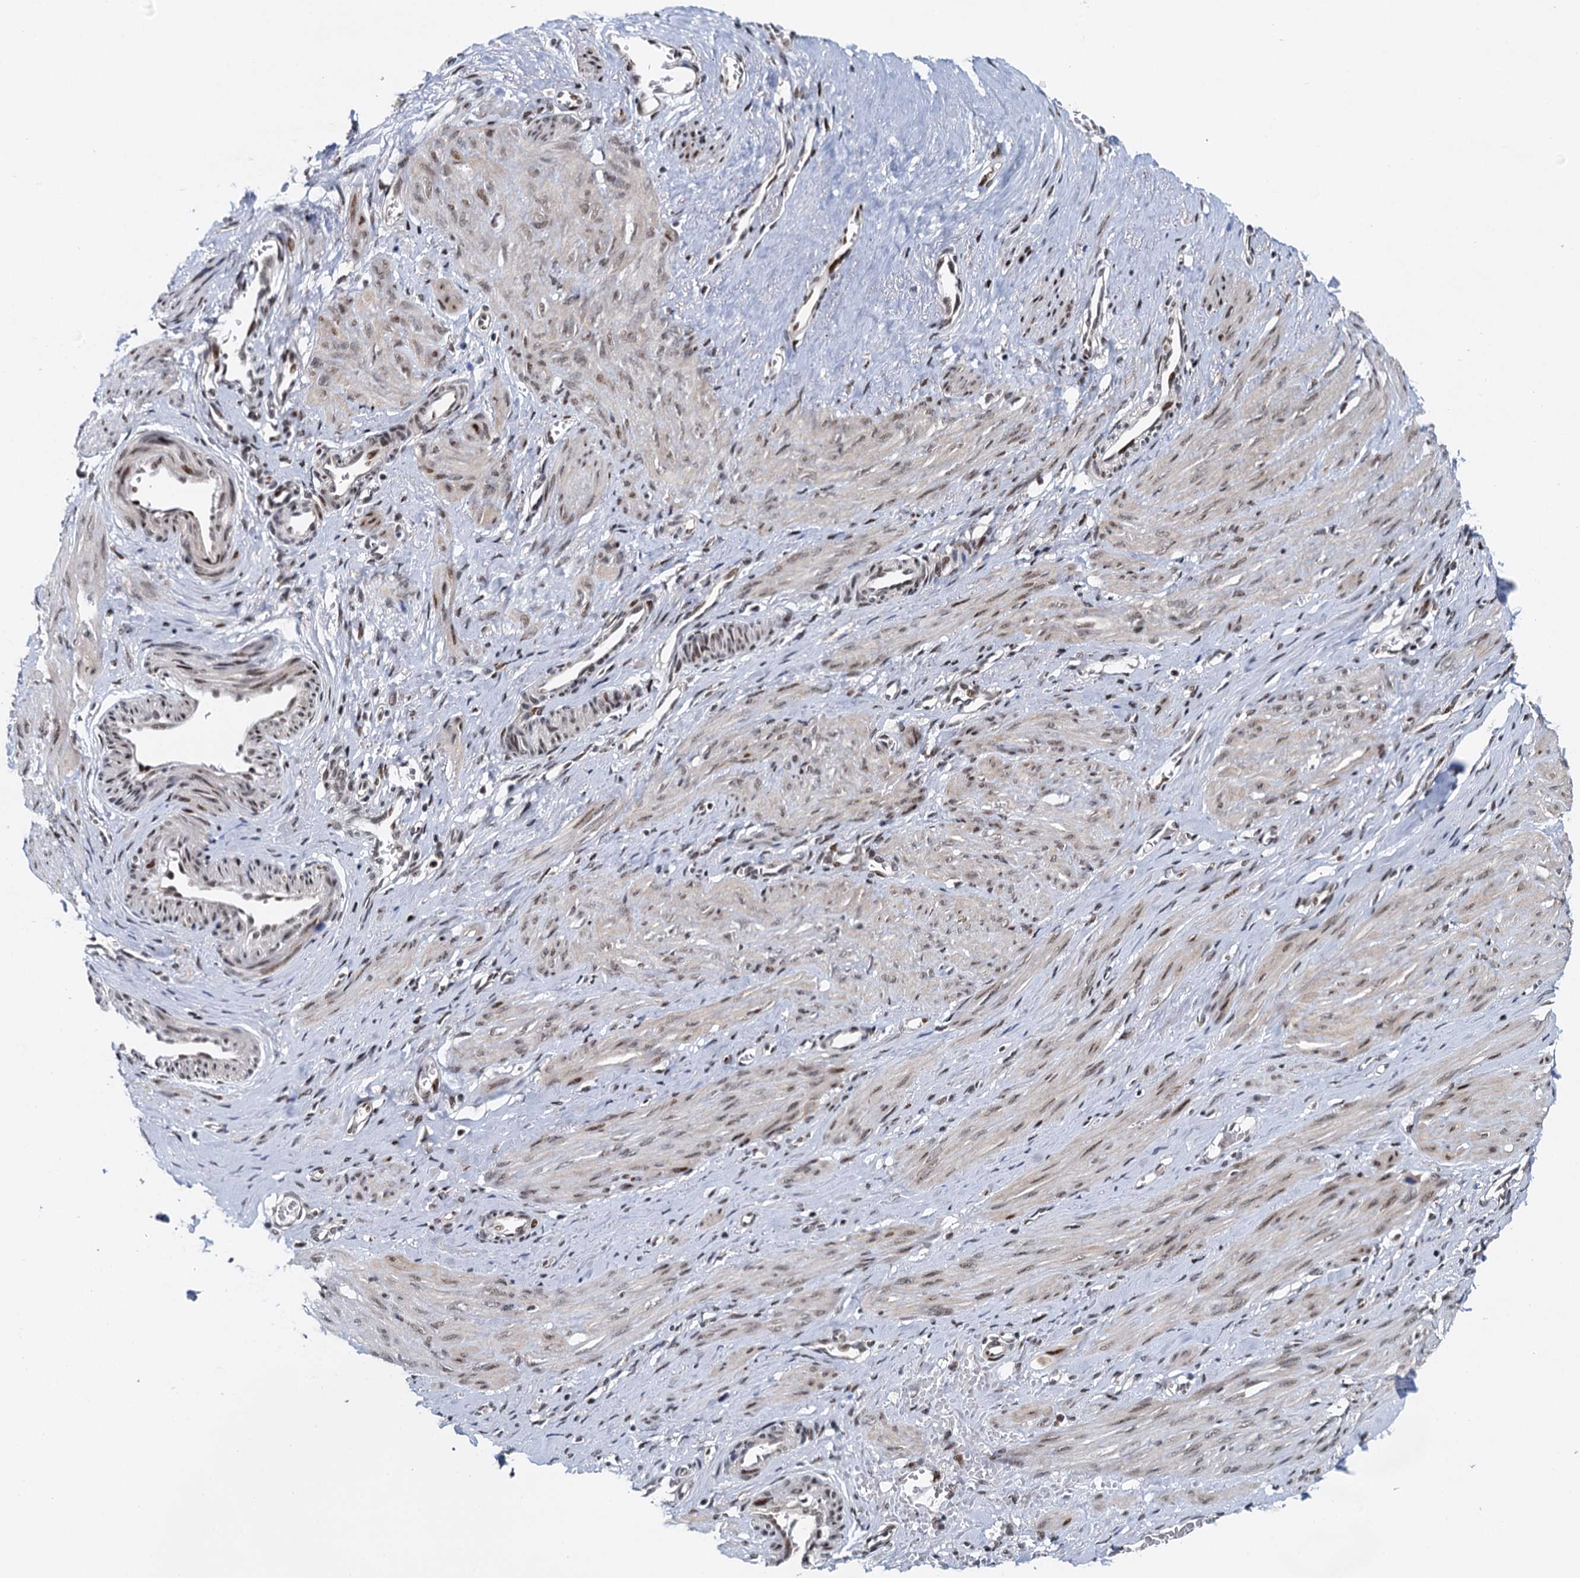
{"staining": {"intensity": "moderate", "quantity": ">75%", "location": "nuclear"}, "tissue": "smooth muscle", "cell_type": "Smooth muscle cells", "image_type": "normal", "snomed": [{"axis": "morphology", "description": "Normal tissue, NOS"}, {"axis": "topography", "description": "Endometrium"}], "caption": "Protein expression analysis of normal human smooth muscle reveals moderate nuclear positivity in approximately >75% of smooth muscle cells. The protein is shown in brown color, while the nuclei are stained blue.", "gene": "RUFY2", "patient": {"sex": "female", "age": 33}}